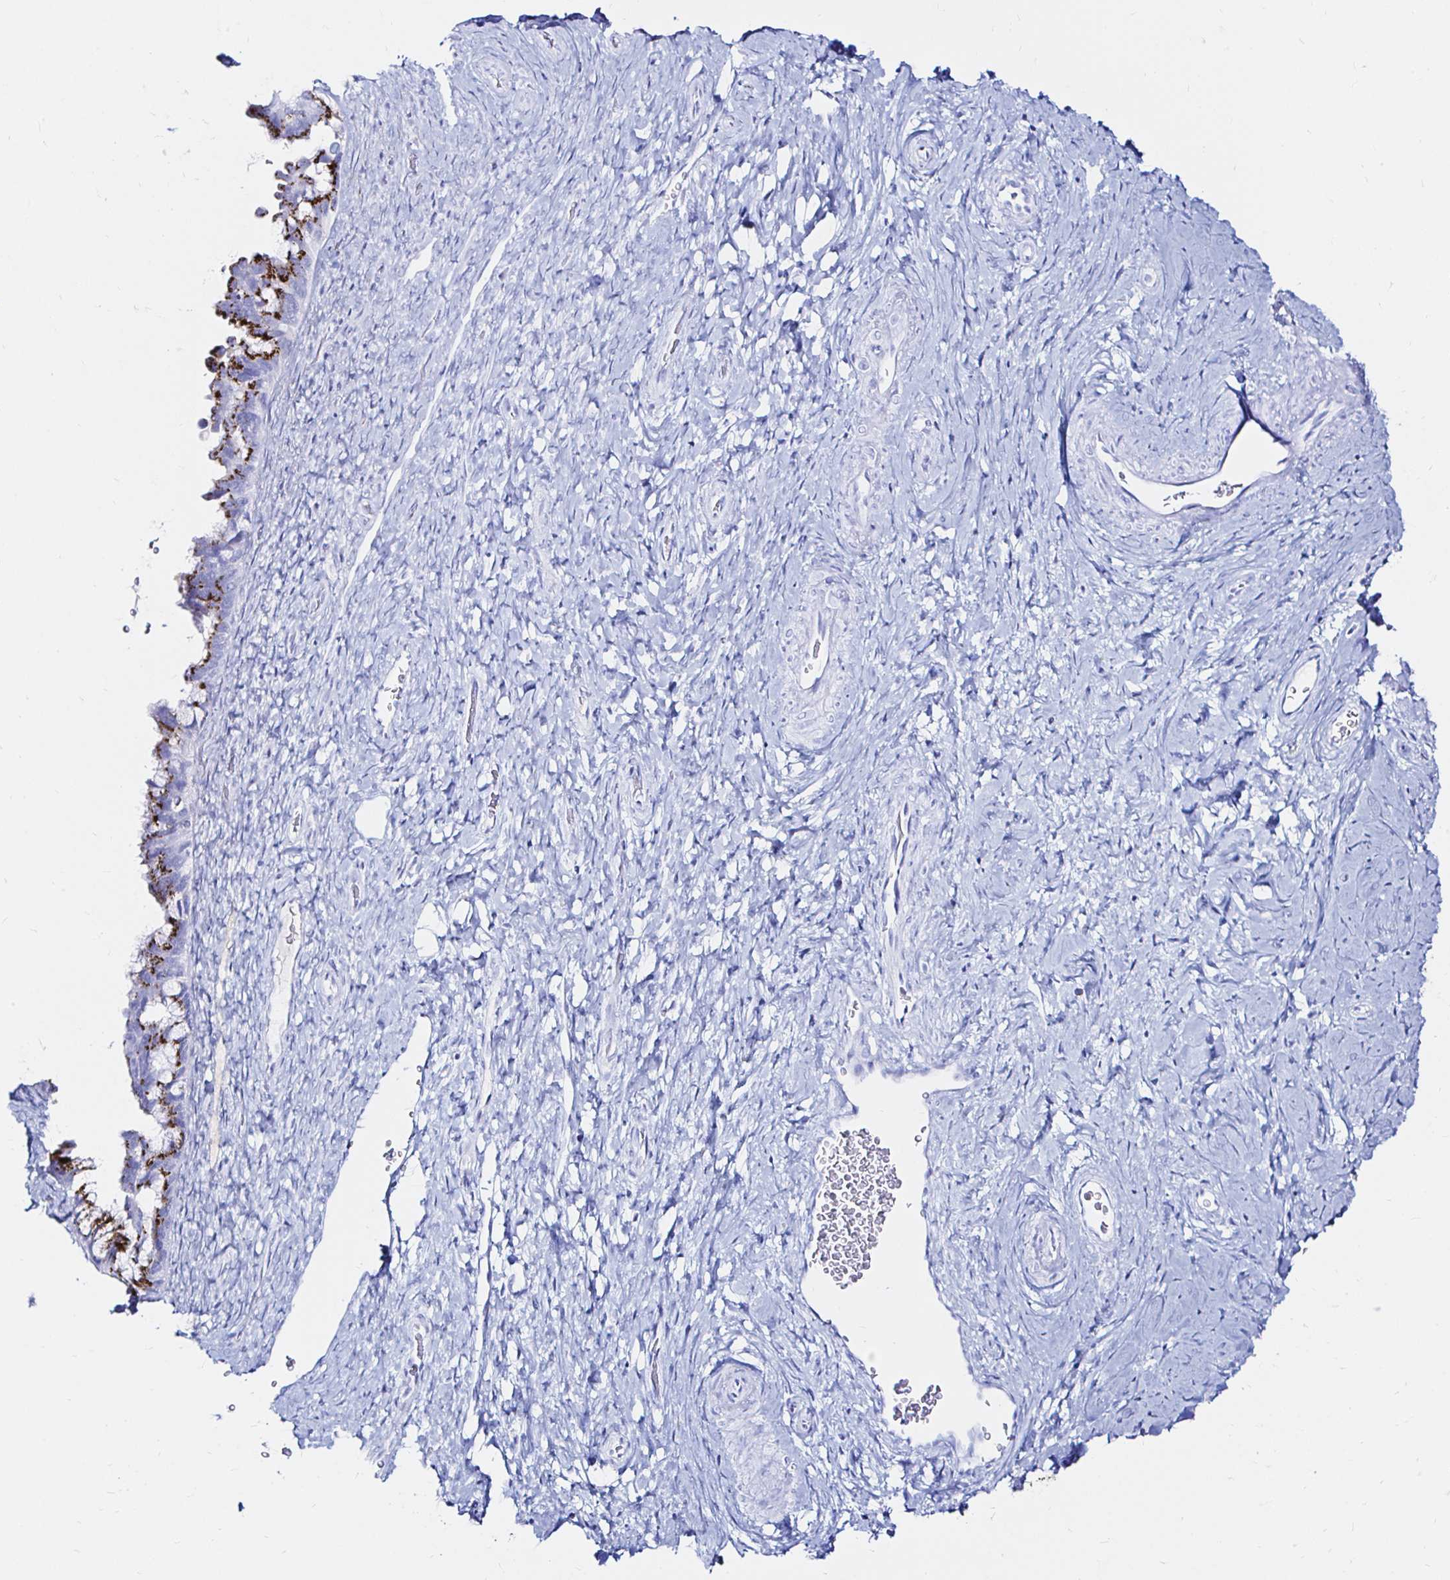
{"staining": {"intensity": "strong", "quantity": ">75%", "location": "cytoplasmic/membranous"}, "tissue": "cervix", "cell_type": "Glandular cells", "image_type": "normal", "snomed": [{"axis": "morphology", "description": "Normal tissue, NOS"}, {"axis": "topography", "description": "Cervix"}], "caption": "DAB immunohistochemical staining of unremarkable human cervix demonstrates strong cytoplasmic/membranous protein positivity in about >75% of glandular cells.", "gene": "ZNF432", "patient": {"sex": "female", "age": 34}}